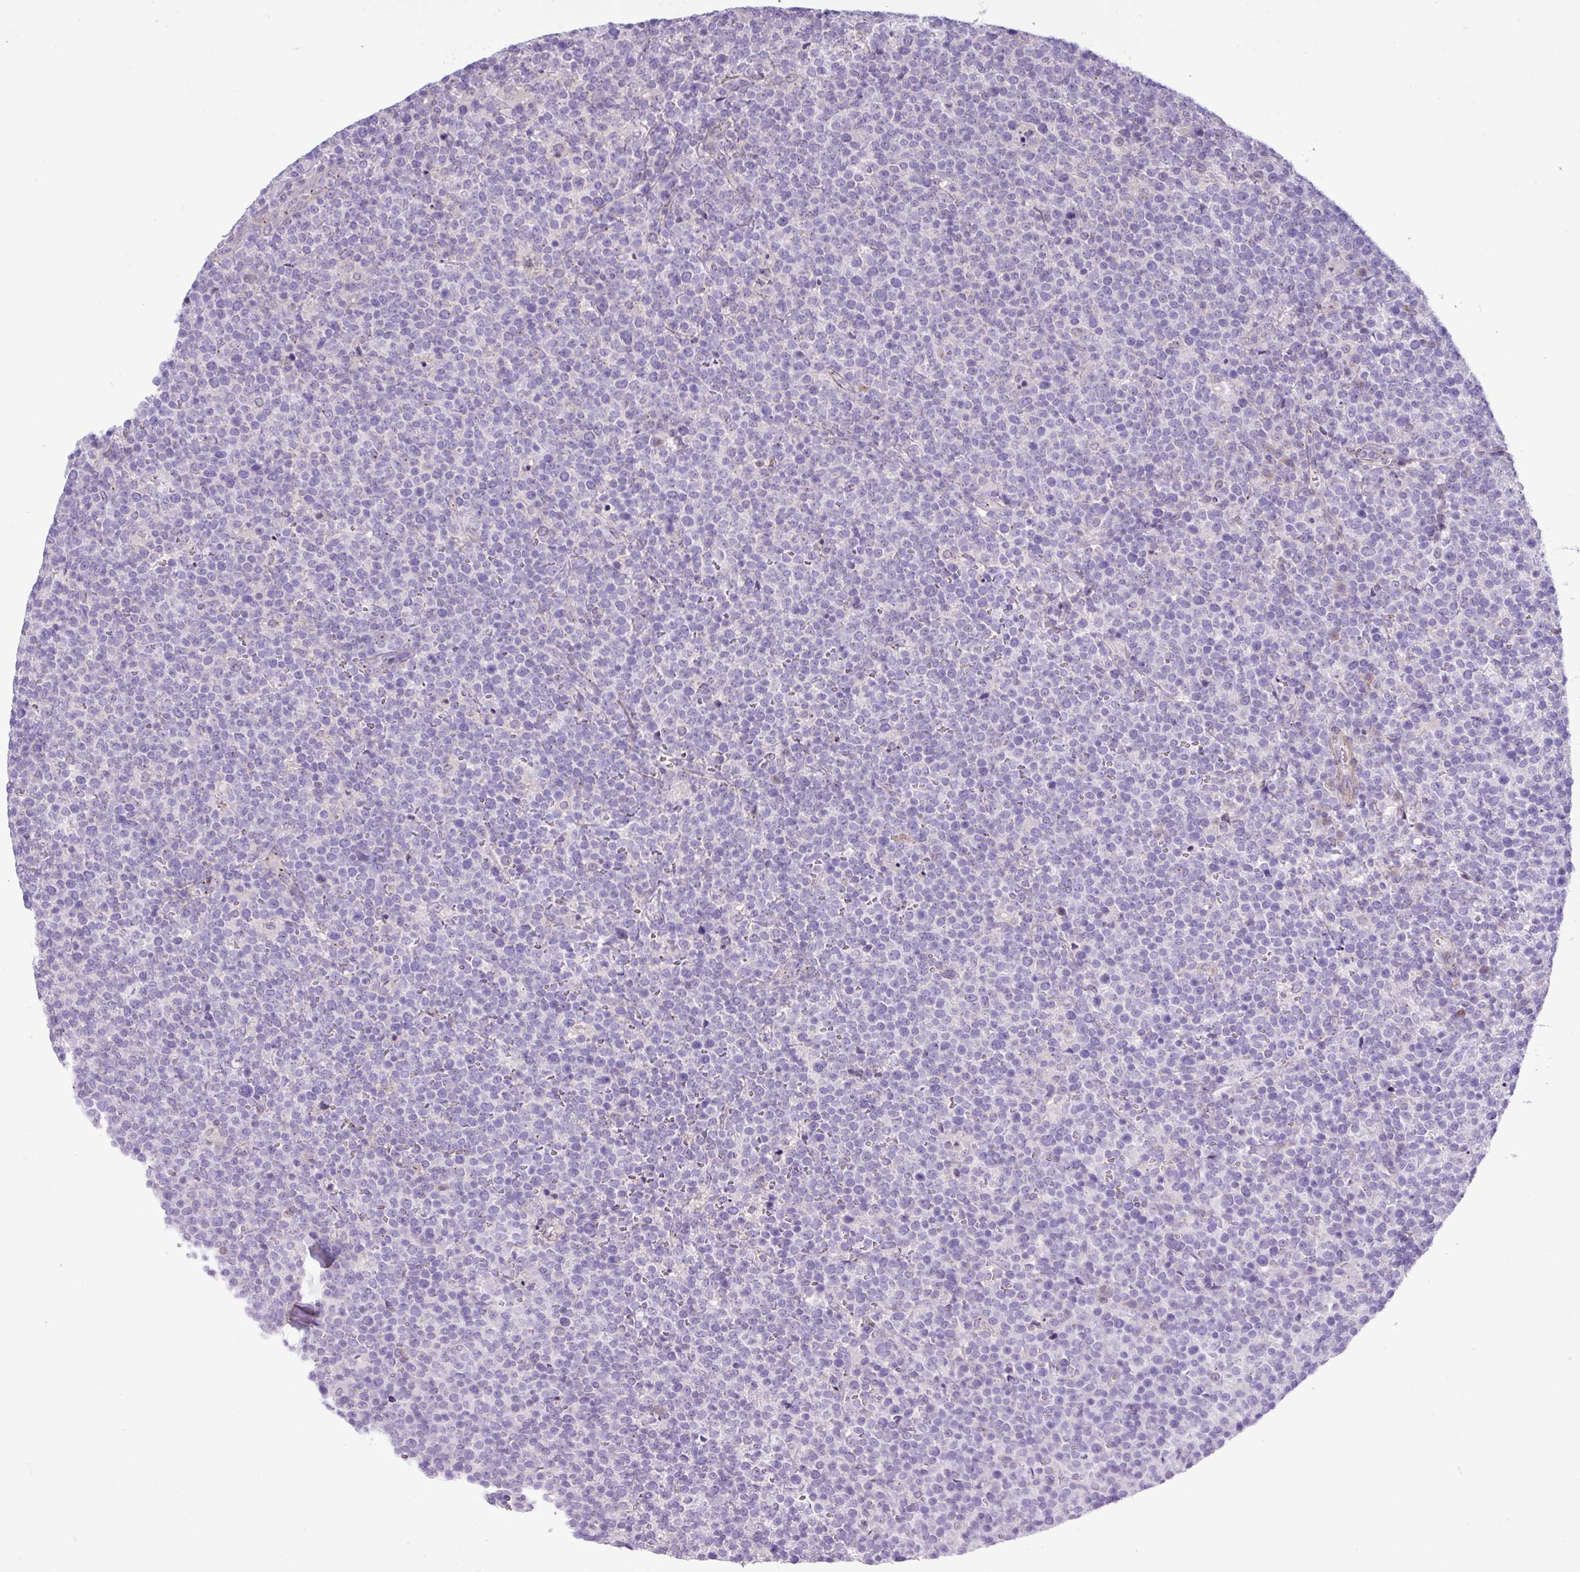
{"staining": {"intensity": "negative", "quantity": "none", "location": "none"}, "tissue": "lymphoma", "cell_type": "Tumor cells", "image_type": "cancer", "snomed": [{"axis": "morphology", "description": "Malignant lymphoma, non-Hodgkin's type, High grade"}, {"axis": "topography", "description": "Lymph node"}], "caption": "Tumor cells are negative for protein expression in human lymphoma.", "gene": "SPINK8", "patient": {"sex": "male", "age": 61}}